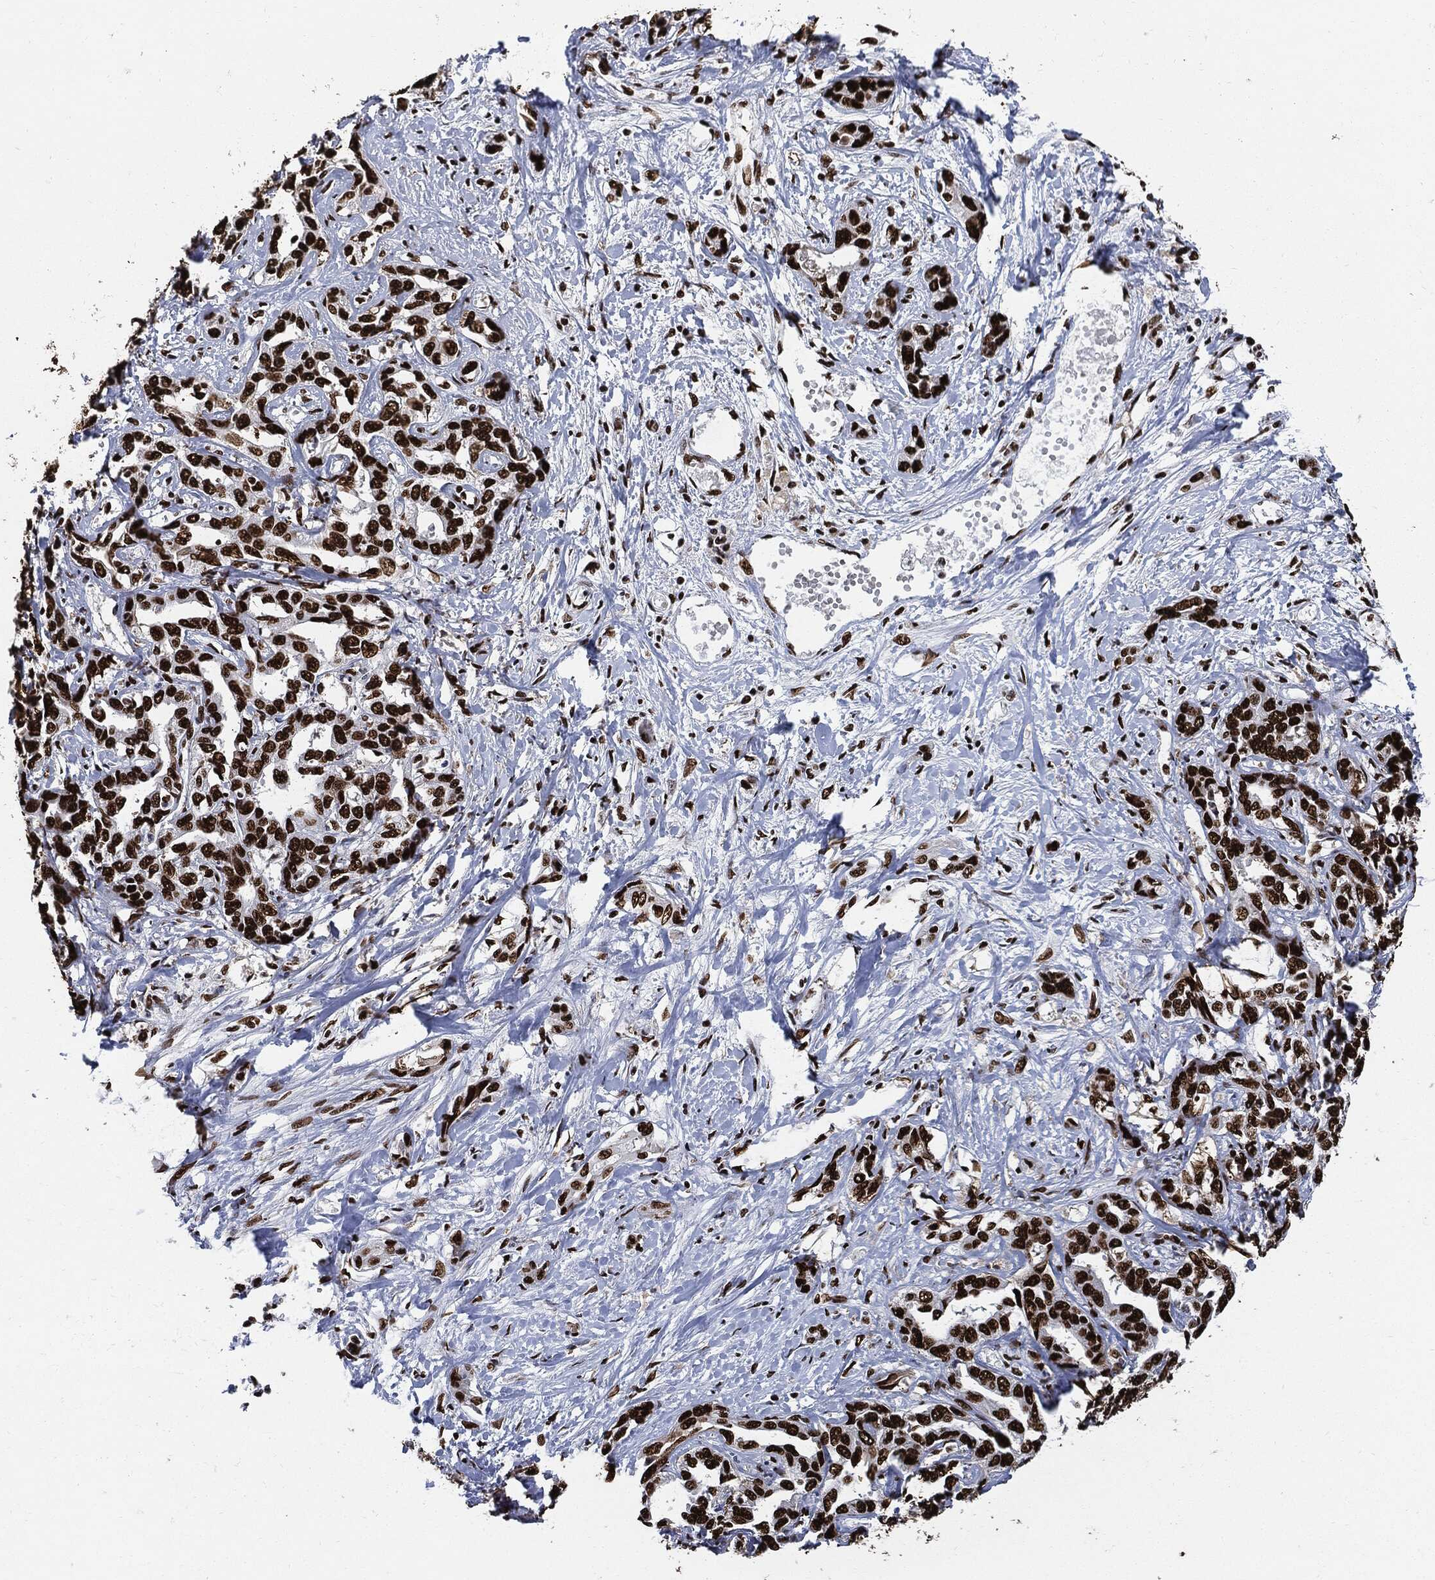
{"staining": {"intensity": "strong", "quantity": ">75%", "location": "nuclear"}, "tissue": "liver cancer", "cell_type": "Tumor cells", "image_type": "cancer", "snomed": [{"axis": "morphology", "description": "Cholangiocarcinoma"}, {"axis": "topography", "description": "Liver"}], "caption": "Immunohistochemical staining of cholangiocarcinoma (liver) displays high levels of strong nuclear protein expression in about >75% of tumor cells. (DAB IHC with brightfield microscopy, high magnification).", "gene": "RECQL", "patient": {"sex": "male", "age": 59}}